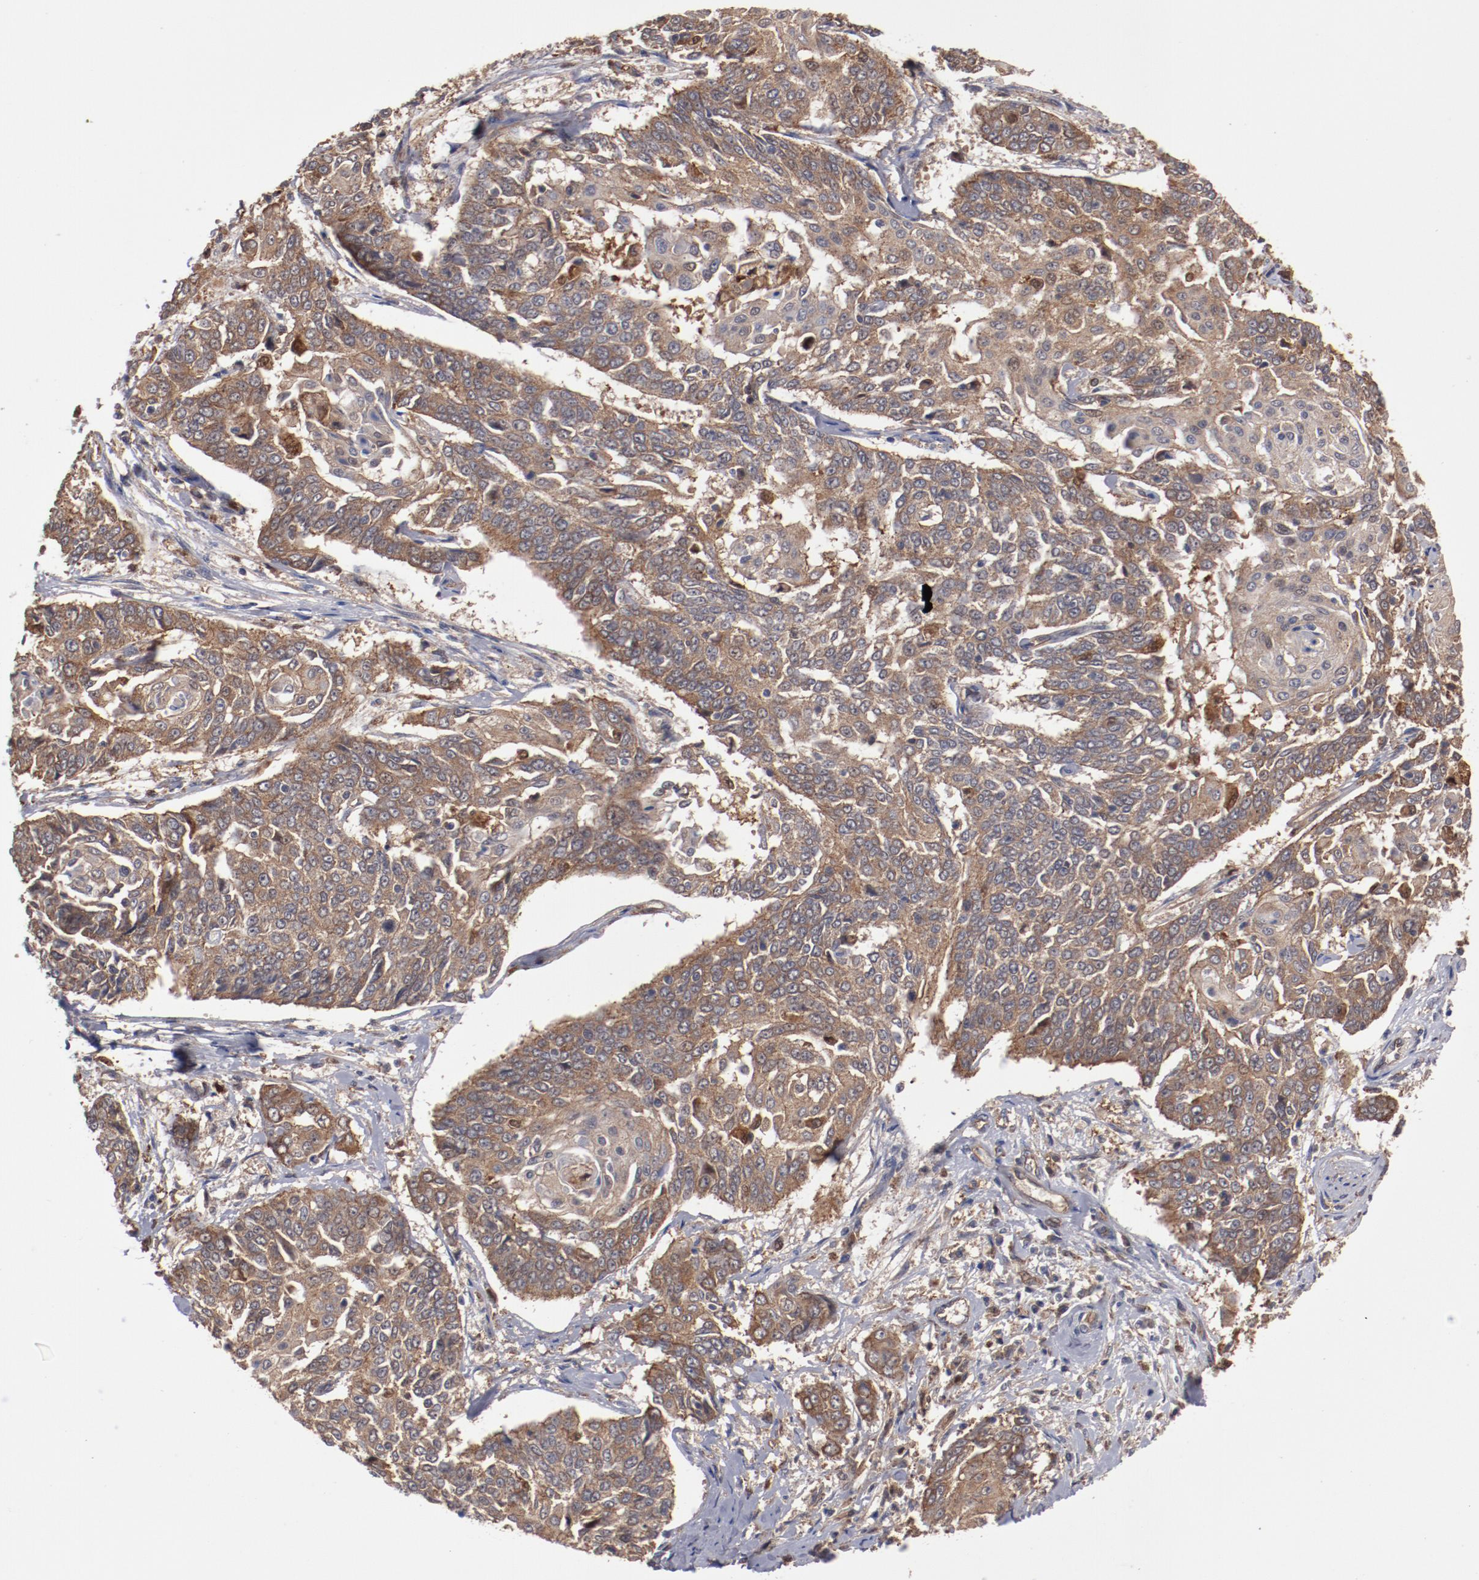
{"staining": {"intensity": "moderate", "quantity": ">75%", "location": "cytoplasmic/membranous"}, "tissue": "cervical cancer", "cell_type": "Tumor cells", "image_type": "cancer", "snomed": [{"axis": "morphology", "description": "Squamous cell carcinoma, NOS"}, {"axis": "topography", "description": "Cervix"}], "caption": "High-magnification brightfield microscopy of cervical cancer stained with DAB (3,3'-diaminobenzidine) (brown) and counterstained with hematoxylin (blue). tumor cells exhibit moderate cytoplasmic/membranous staining is present in about>75% of cells.", "gene": "DNAAF2", "patient": {"sex": "female", "age": 64}}